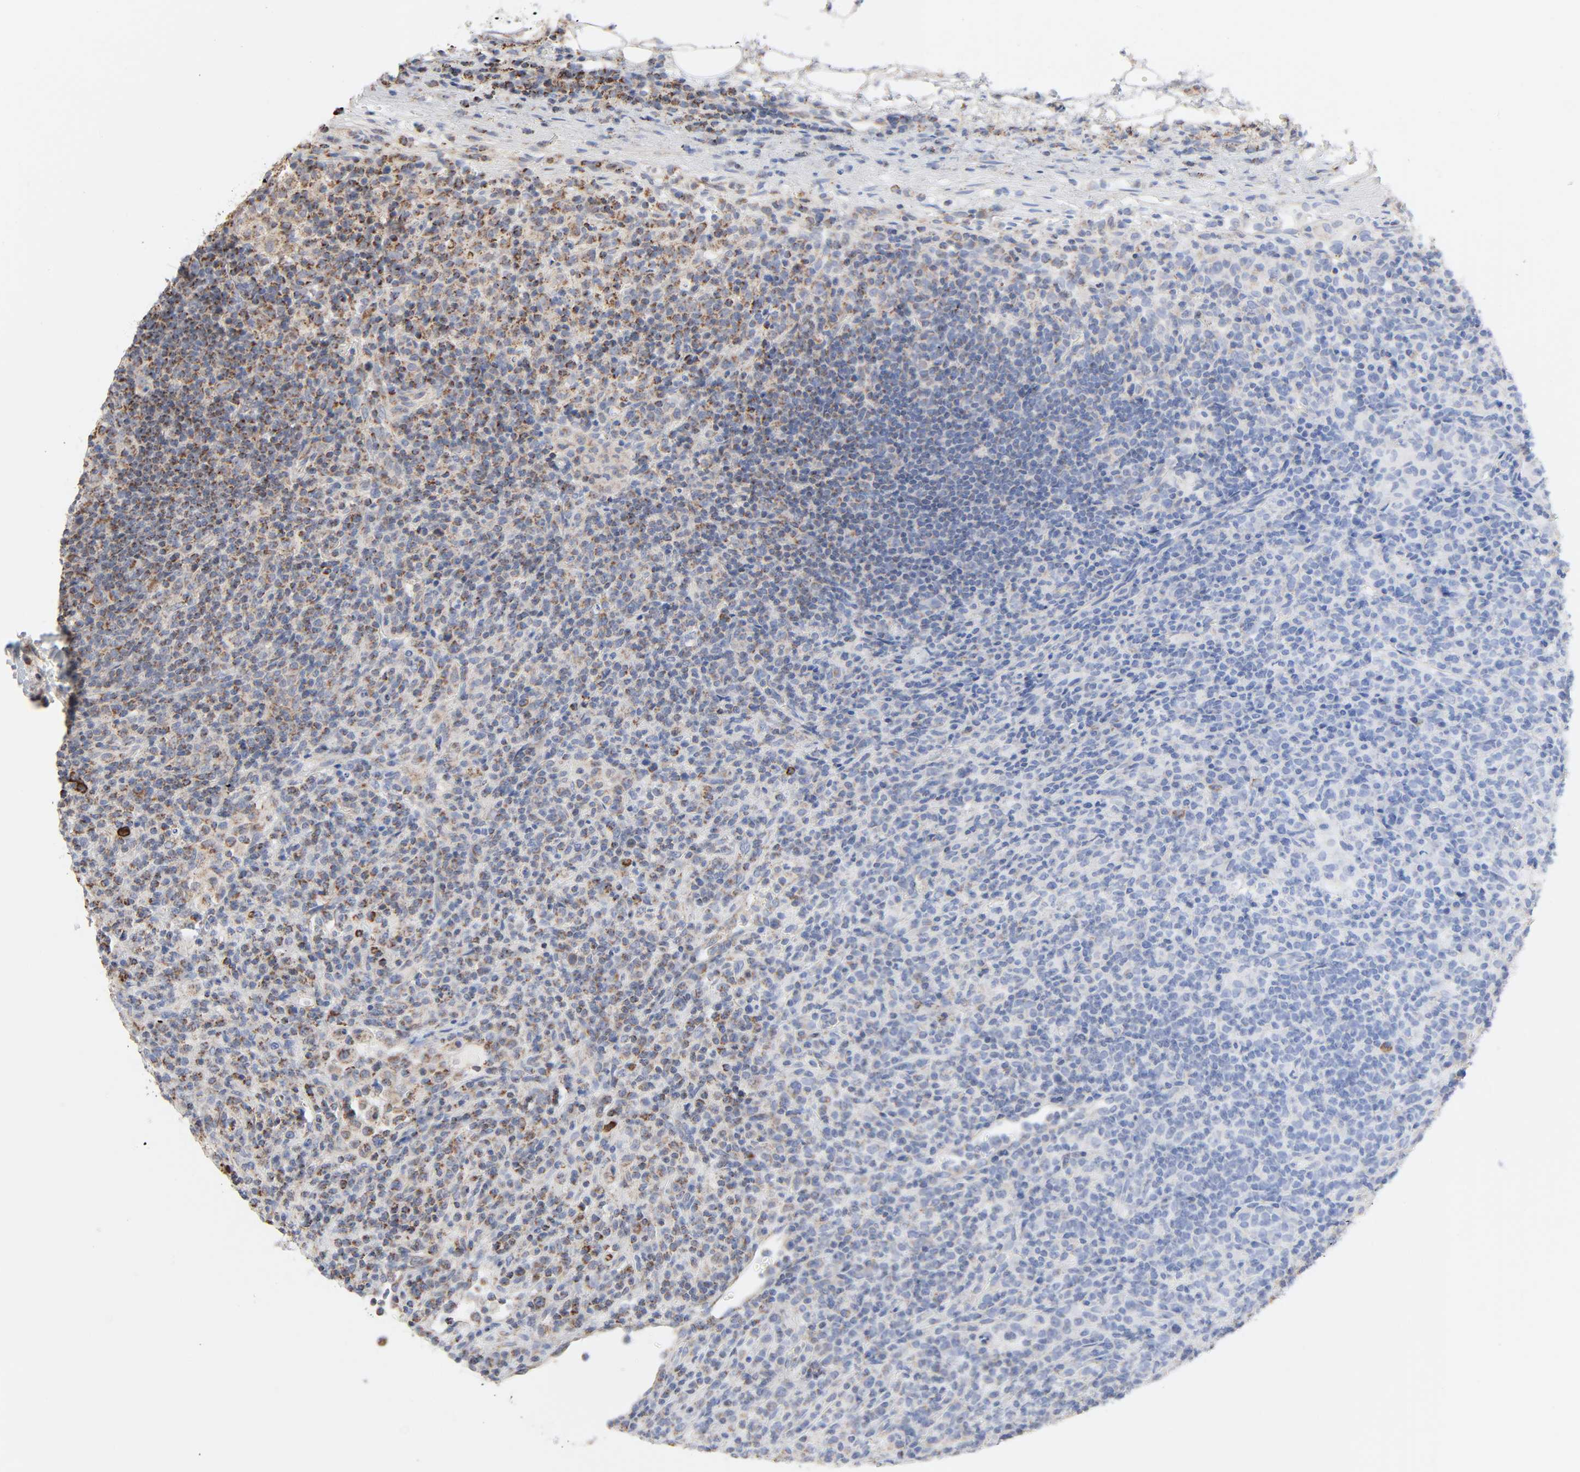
{"staining": {"intensity": "moderate", "quantity": ">75%", "location": "cytoplasmic/membranous"}, "tissue": "lymphoma", "cell_type": "Tumor cells", "image_type": "cancer", "snomed": [{"axis": "morphology", "description": "Hodgkin's disease, NOS"}, {"axis": "topography", "description": "Lymph node"}], "caption": "IHC of human lymphoma reveals medium levels of moderate cytoplasmic/membranous positivity in about >75% of tumor cells.", "gene": "SYT16", "patient": {"sex": "male", "age": 65}}